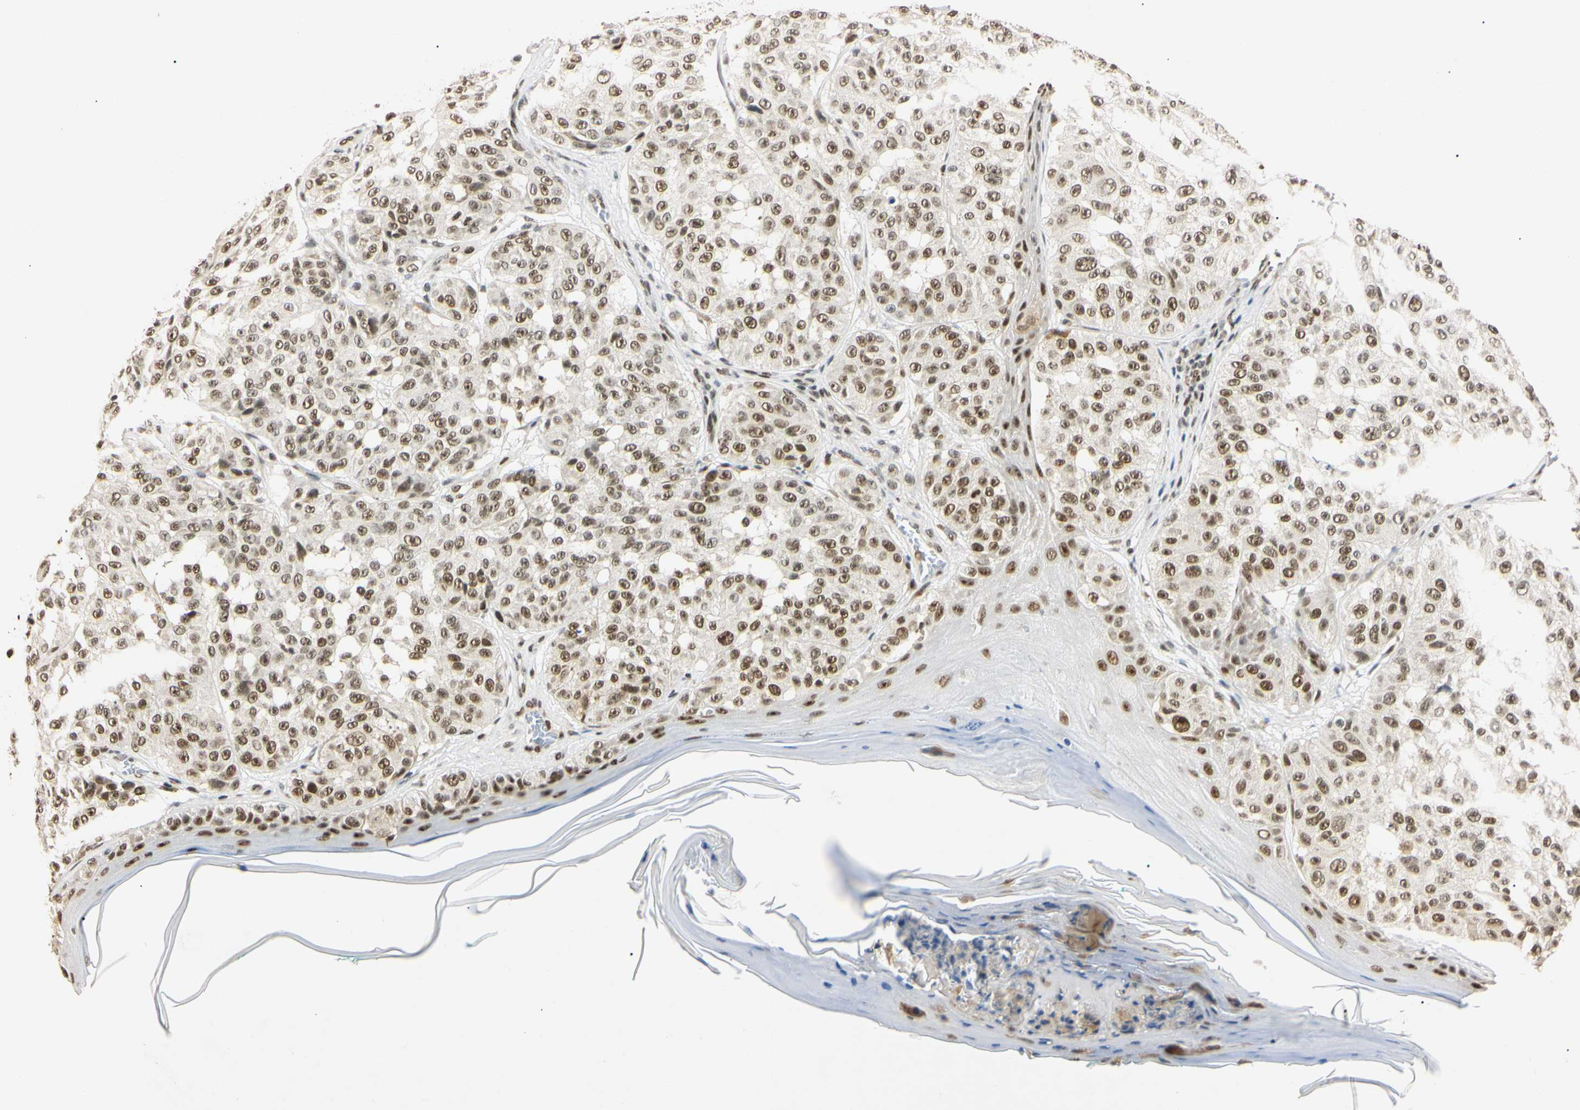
{"staining": {"intensity": "moderate", "quantity": ">75%", "location": "nuclear"}, "tissue": "melanoma", "cell_type": "Tumor cells", "image_type": "cancer", "snomed": [{"axis": "morphology", "description": "Malignant melanoma, NOS"}, {"axis": "topography", "description": "Skin"}], "caption": "A micrograph of malignant melanoma stained for a protein reveals moderate nuclear brown staining in tumor cells.", "gene": "SMARCA5", "patient": {"sex": "female", "age": 46}}